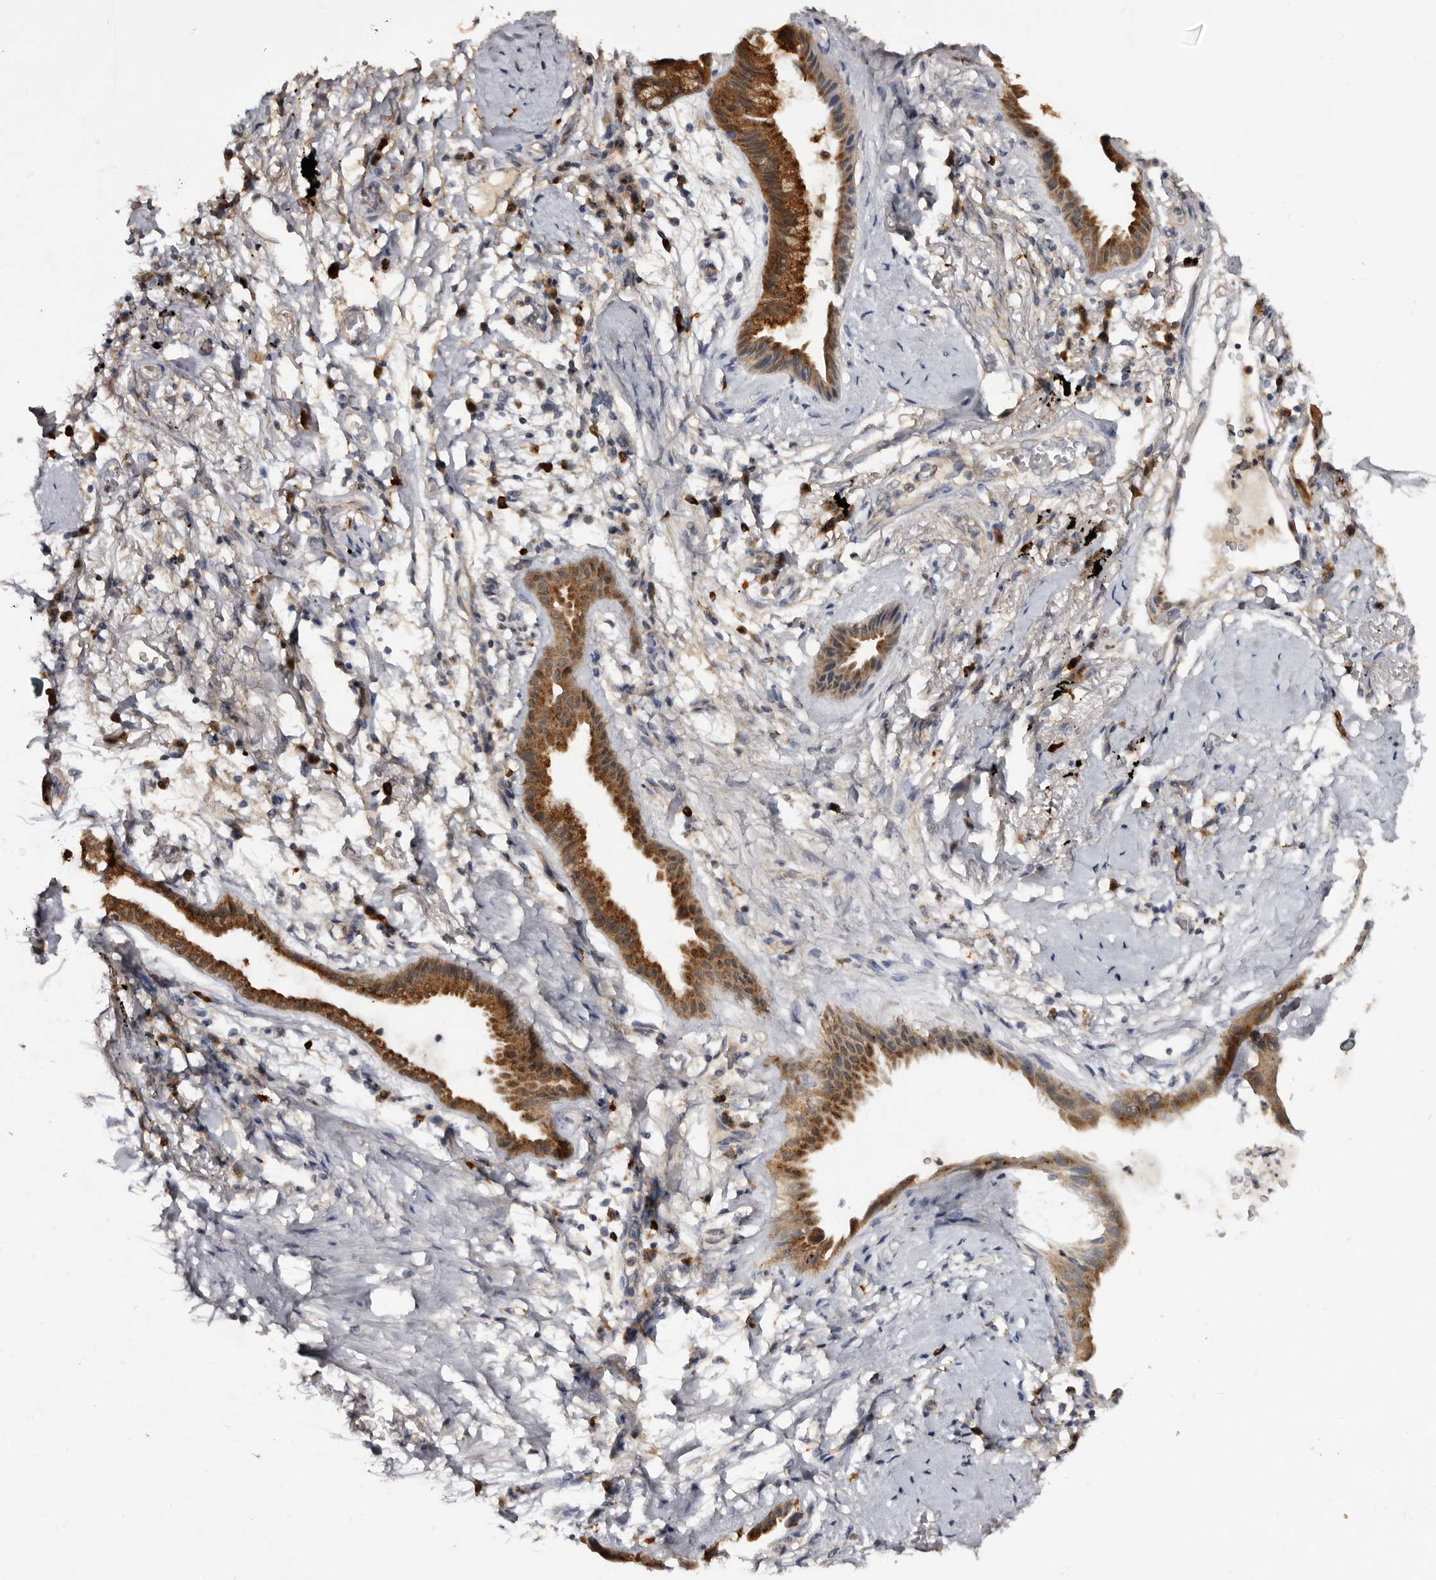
{"staining": {"intensity": "moderate", "quantity": ">75%", "location": "cytoplasmic/membranous"}, "tissue": "lung cancer", "cell_type": "Tumor cells", "image_type": "cancer", "snomed": [{"axis": "morphology", "description": "Adenocarcinoma, NOS"}, {"axis": "topography", "description": "Lung"}], "caption": "Approximately >75% of tumor cells in adenocarcinoma (lung) display moderate cytoplasmic/membranous protein positivity as visualized by brown immunohistochemical staining.", "gene": "DAP", "patient": {"sex": "female", "age": 70}}